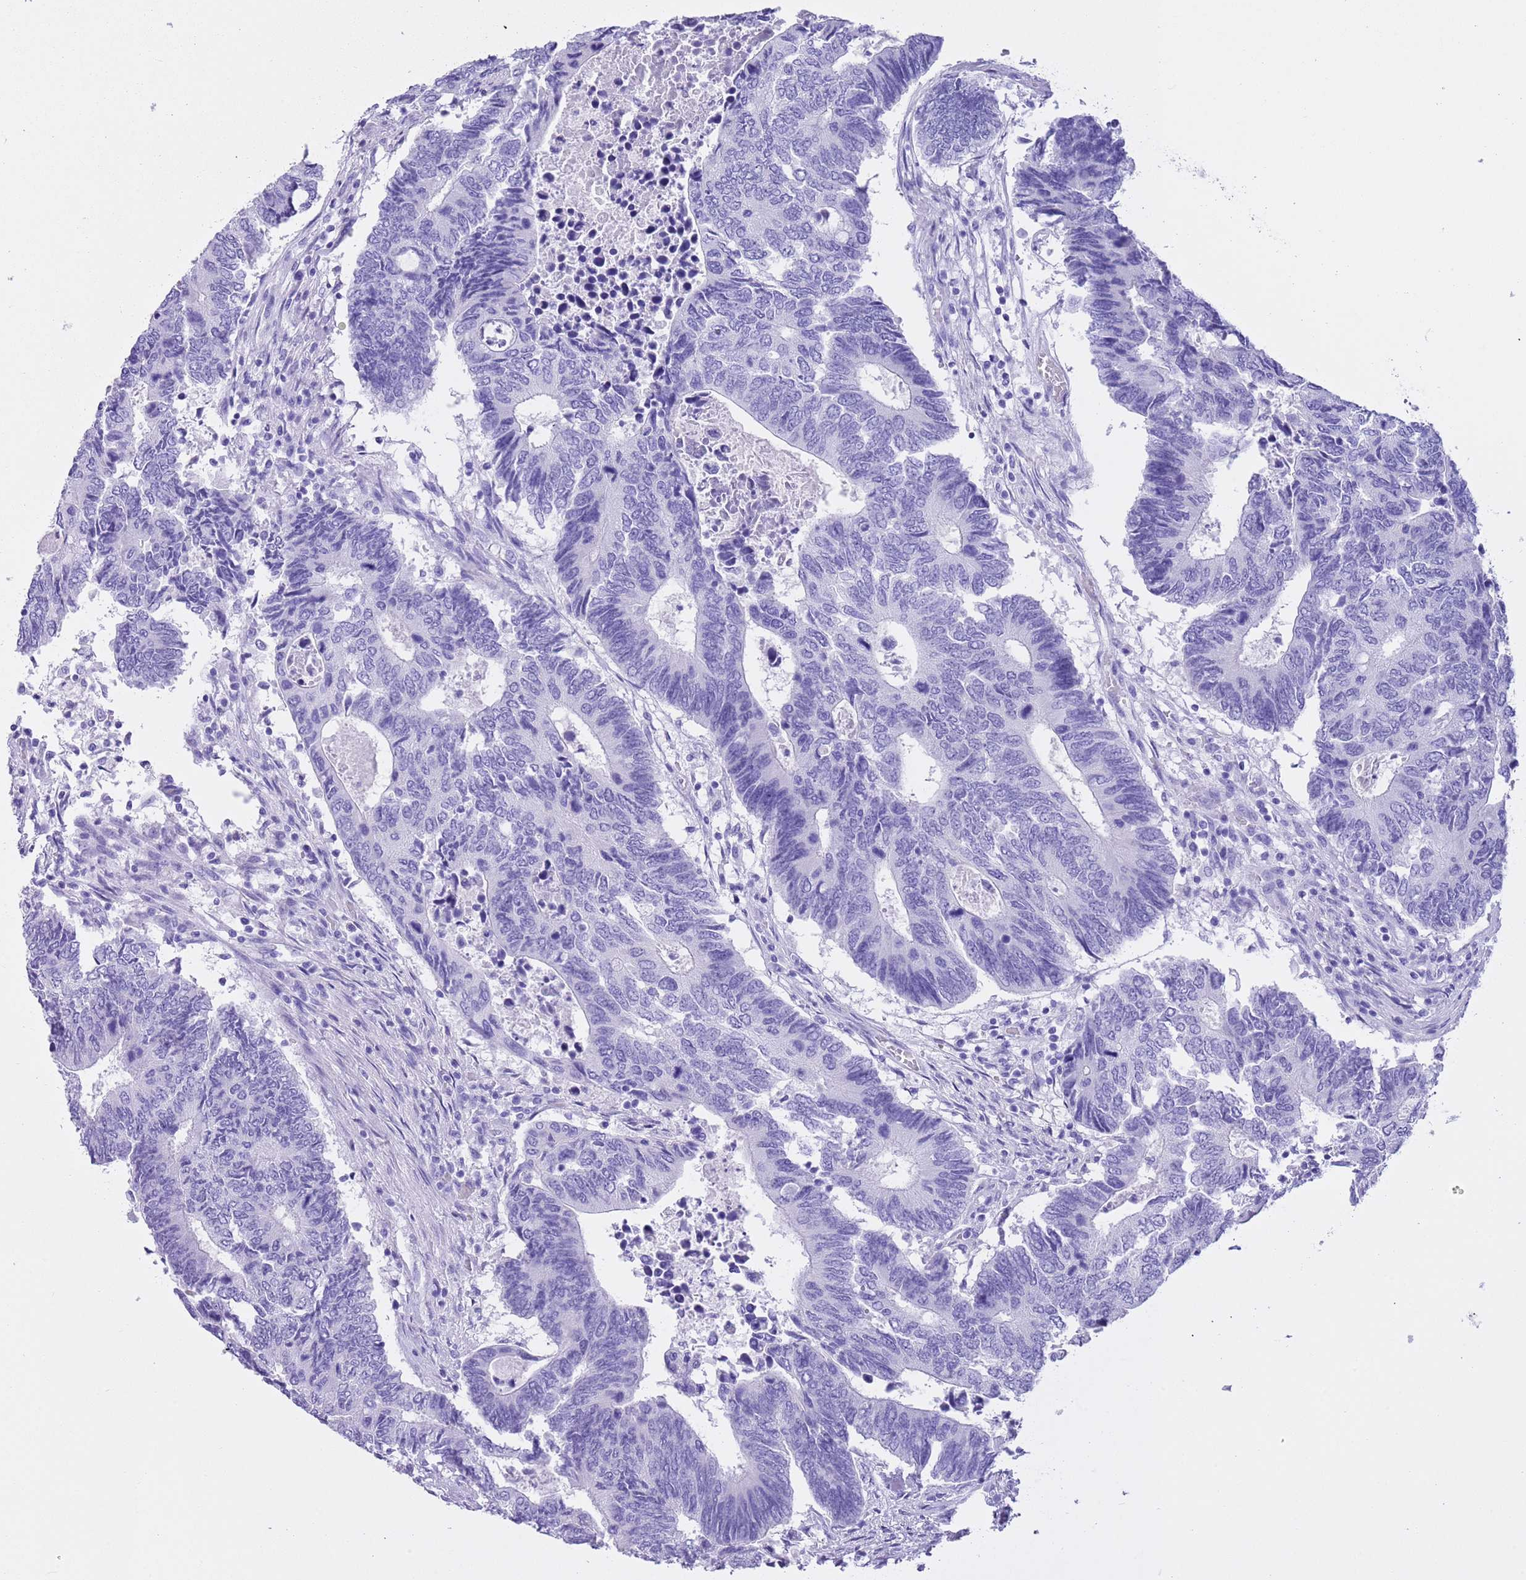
{"staining": {"intensity": "negative", "quantity": "none", "location": "none"}, "tissue": "colorectal cancer", "cell_type": "Tumor cells", "image_type": "cancer", "snomed": [{"axis": "morphology", "description": "Adenocarcinoma, NOS"}, {"axis": "topography", "description": "Colon"}], "caption": "Protein analysis of colorectal cancer (adenocarcinoma) reveals no significant positivity in tumor cells.", "gene": "TMEM185B", "patient": {"sex": "male", "age": 87}}